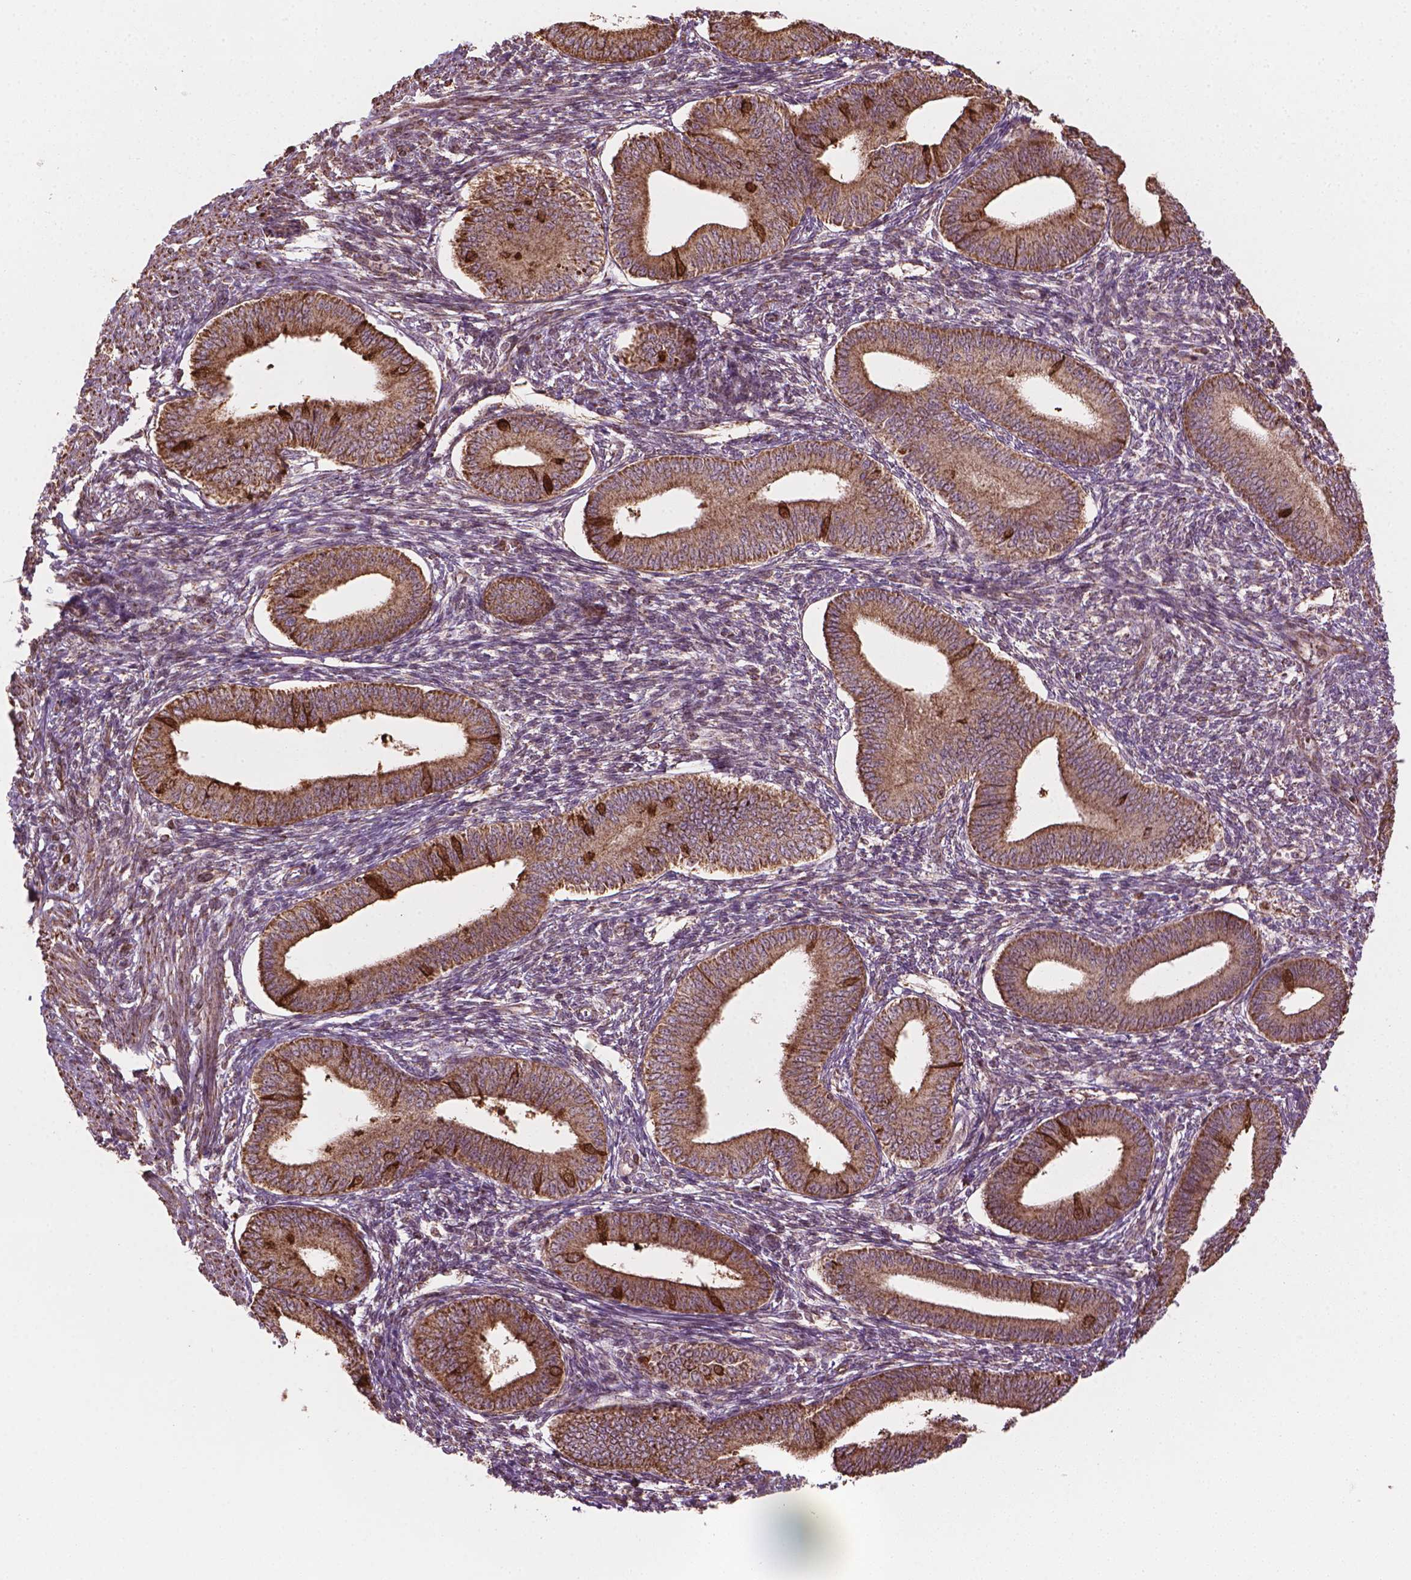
{"staining": {"intensity": "moderate", "quantity": "25%-75%", "location": "cytoplasmic/membranous"}, "tissue": "endometrium", "cell_type": "Cells in endometrial stroma", "image_type": "normal", "snomed": [{"axis": "morphology", "description": "Normal tissue, NOS"}, {"axis": "topography", "description": "Endometrium"}], "caption": "A micrograph of human endometrium stained for a protein demonstrates moderate cytoplasmic/membranous brown staining in cells in endometrial stroma. Immunohistochemistry (ihc) stains the protein in brown and the nuclei are stained blue.", "gene": "HS3ST3A1", "patient": {"sex": "female", "age": 42}}